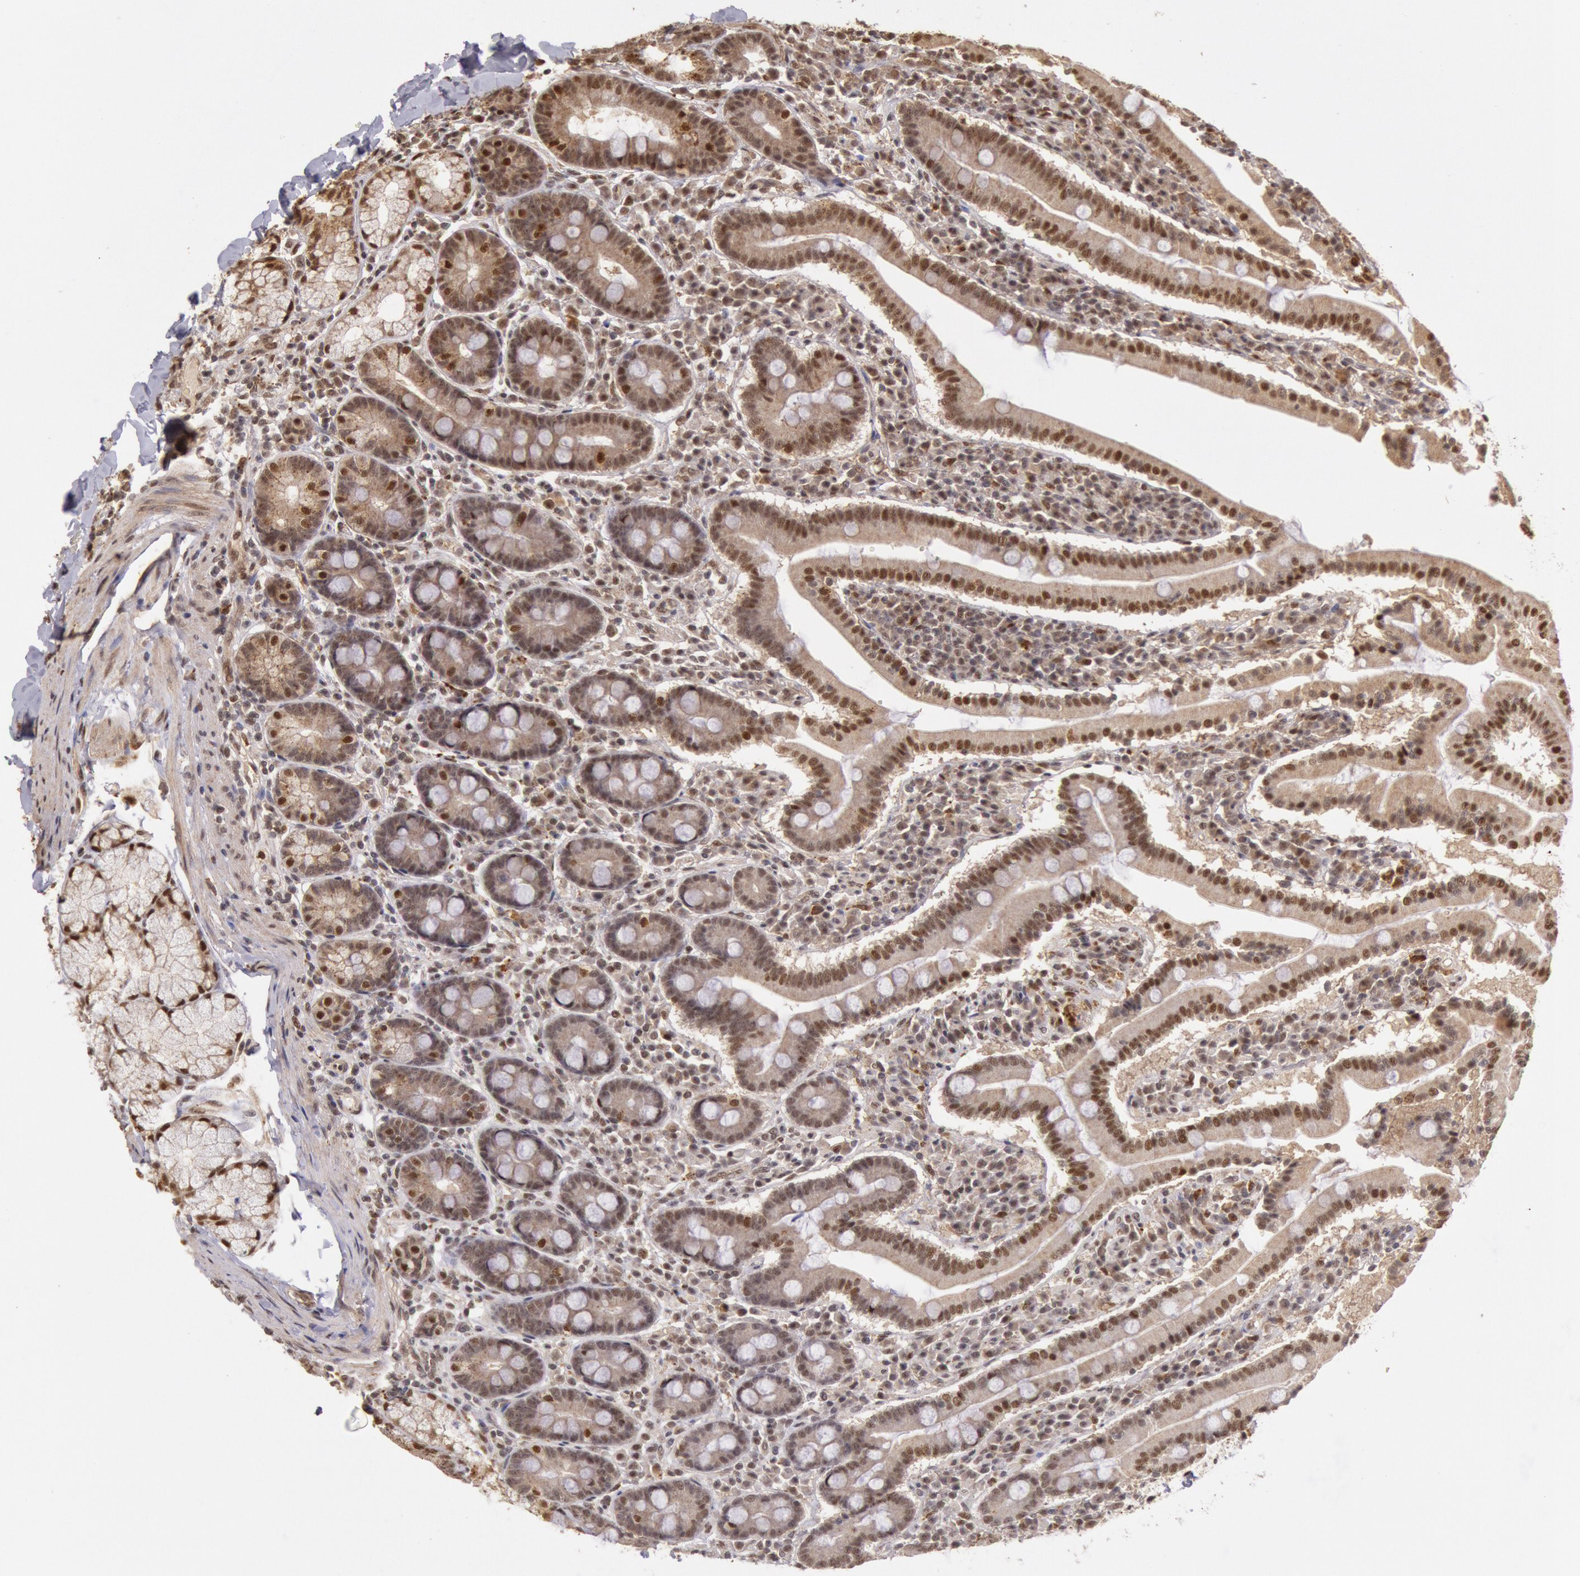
{"staining": {"intensity": "moderate", "quantity": "25%-75%", "location": "nuclear"}, "tissue": "duodenum", "cell_type": "Glandular cells", "image_type": "normal", "snomed": [{"axis": "morphology", "description": "Normal tissue, NOS"}, {"axis": "topography", "description": "Duodenum"}], "caption": "A histopathology image of duodenum stained for a protein reveals moderate nuclear brown staining in glandular cells.", "gene": "LIG4", "patient": {"sex": "male", "age": 50}}